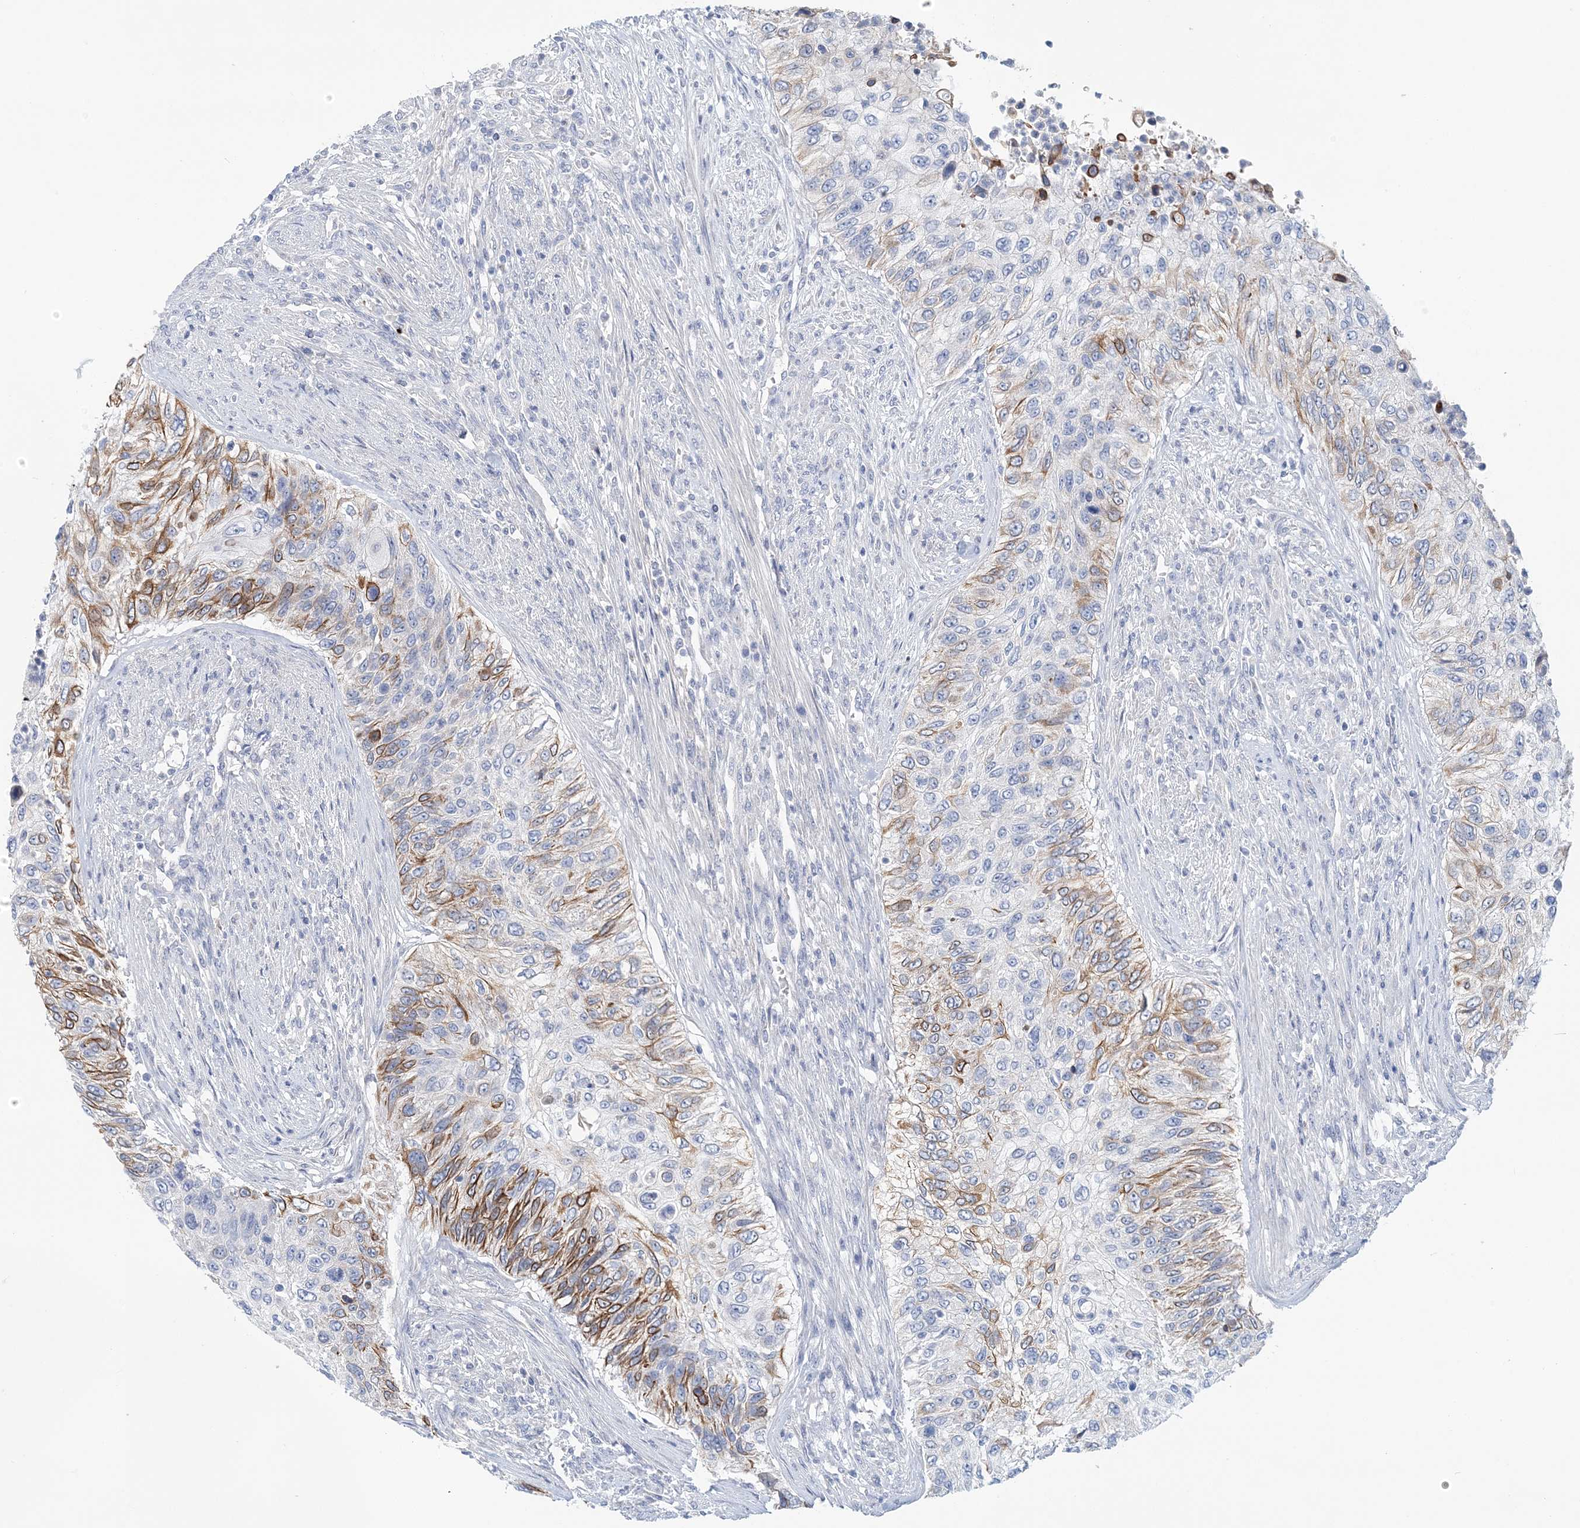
{"staining": {"intensity": "moderate", "quantity": "<25%", "location": "cytoplasmic/membranous"}, "tissue": "urothelial cancer", "cell_type": "Tumor cells", "image_type": "cancer", "snomed": [{"axis": "morphology", "description": "Urothelial carcinoma, High grade"}, {"axis": "topography", "description": "Urinary bladder"}], "caption": "Protein positivity by immunohistochemistry (IHC) demonstrates moderate cytoplasmic/membranous expression in about <25% of tumor cells in urothelial cancer.", "gene": "LRRIQ4", "patient": {"sex": "female", "age": 60}}